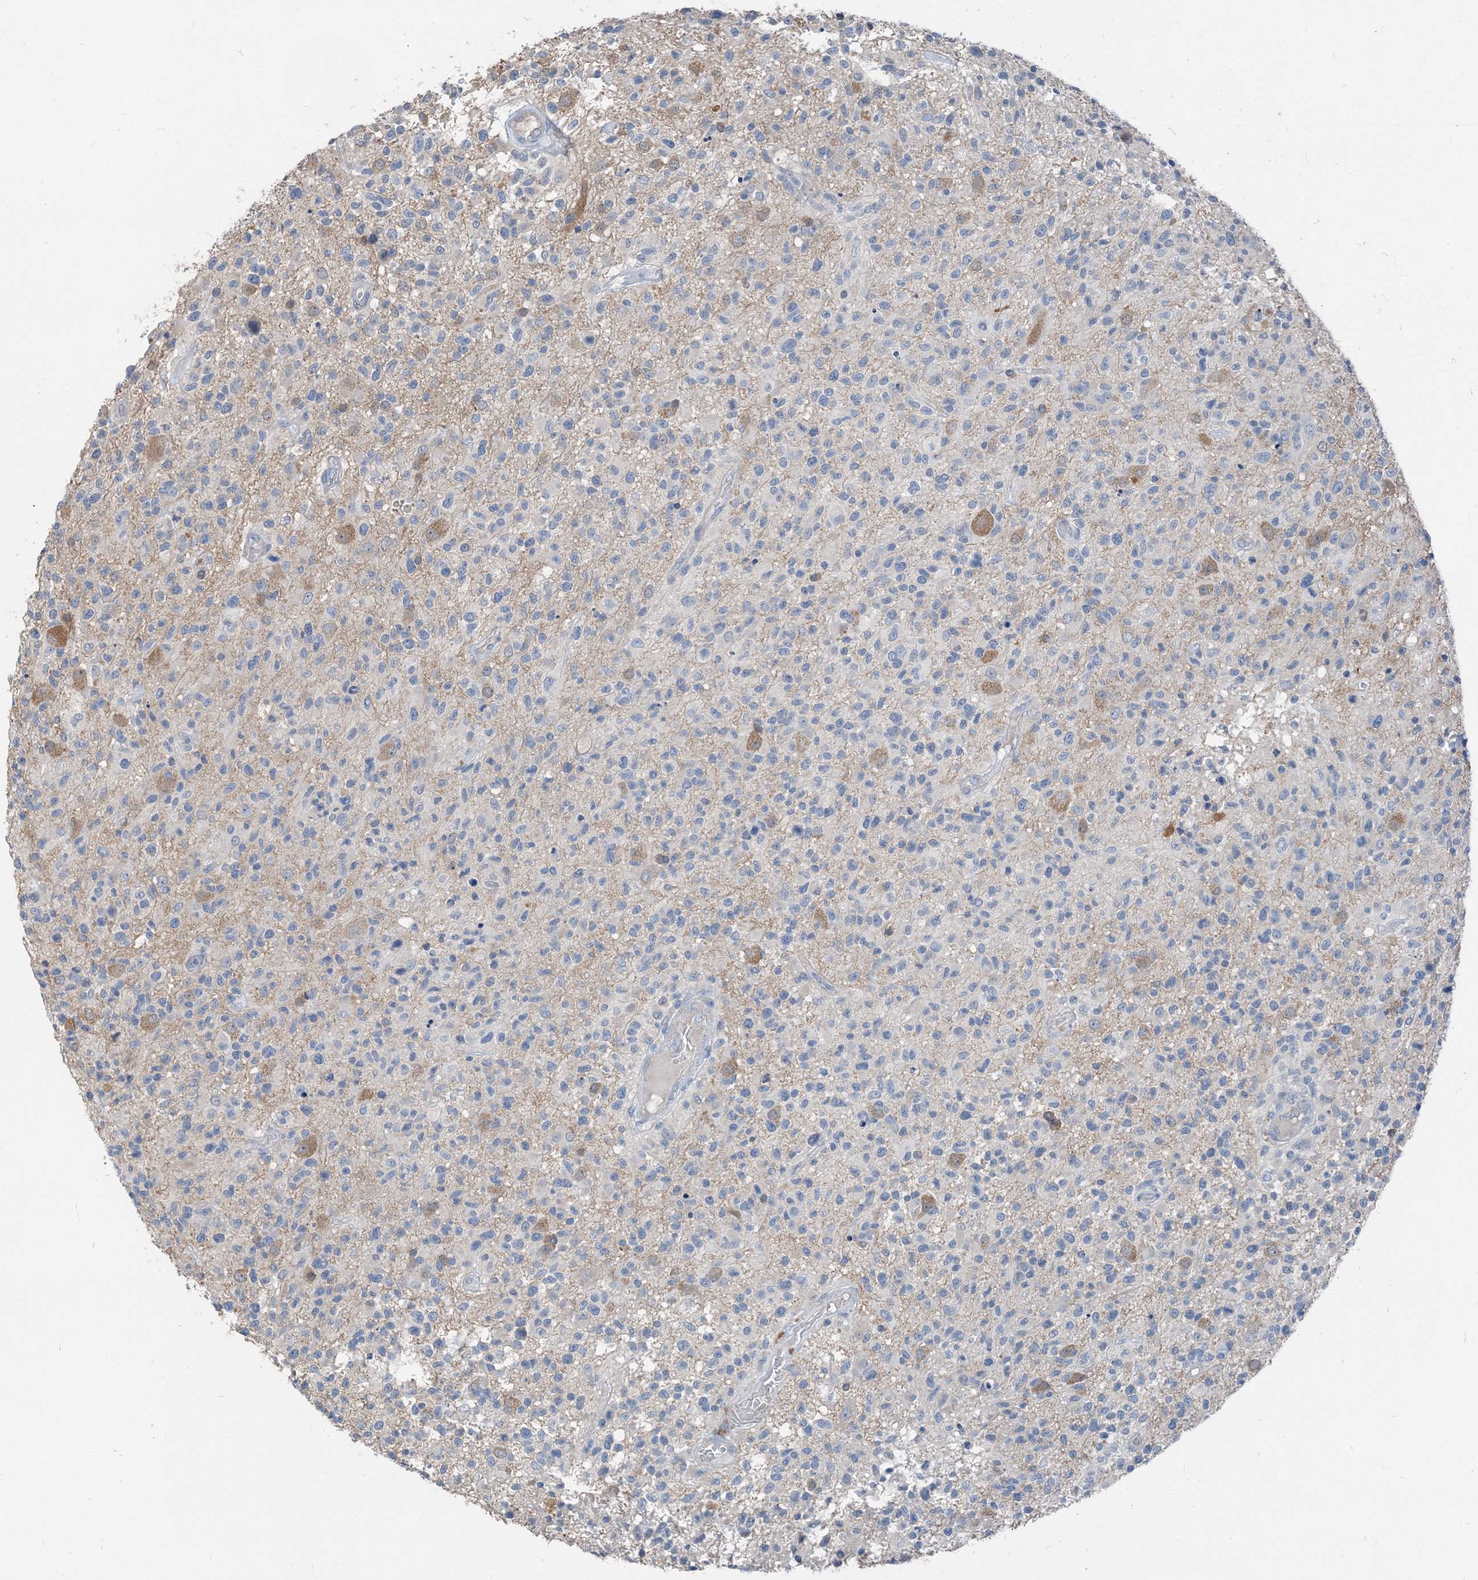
{"staining": {"intensity": "weak", "quantity": "<25%", "location": "cytoplasmic/membranous"}, "tissue": "glioma", "cell_type": "Tumor cells", "image_type": "cancer", "snomed": [{"axis": "morphology", "description": "Glioma, malignant, High grade"}, {"axis": "morphology", "description": "Glioblastoma, NOS"}, {"axis": "topography", "description": "Brain"}], "caption": "IHC image of human glioma stained for a protein (brown), which demonstrates no positivity in tumor cells. The staining was performed using DAB (3,3'-diaminobenzidine) to visualize the protein expression in brown, while the nuclei were stained in blue with hematoxylin (Magnification: 20x).", "gene": "NCOA7", "patient": {"sex": "male", "age": 60}}